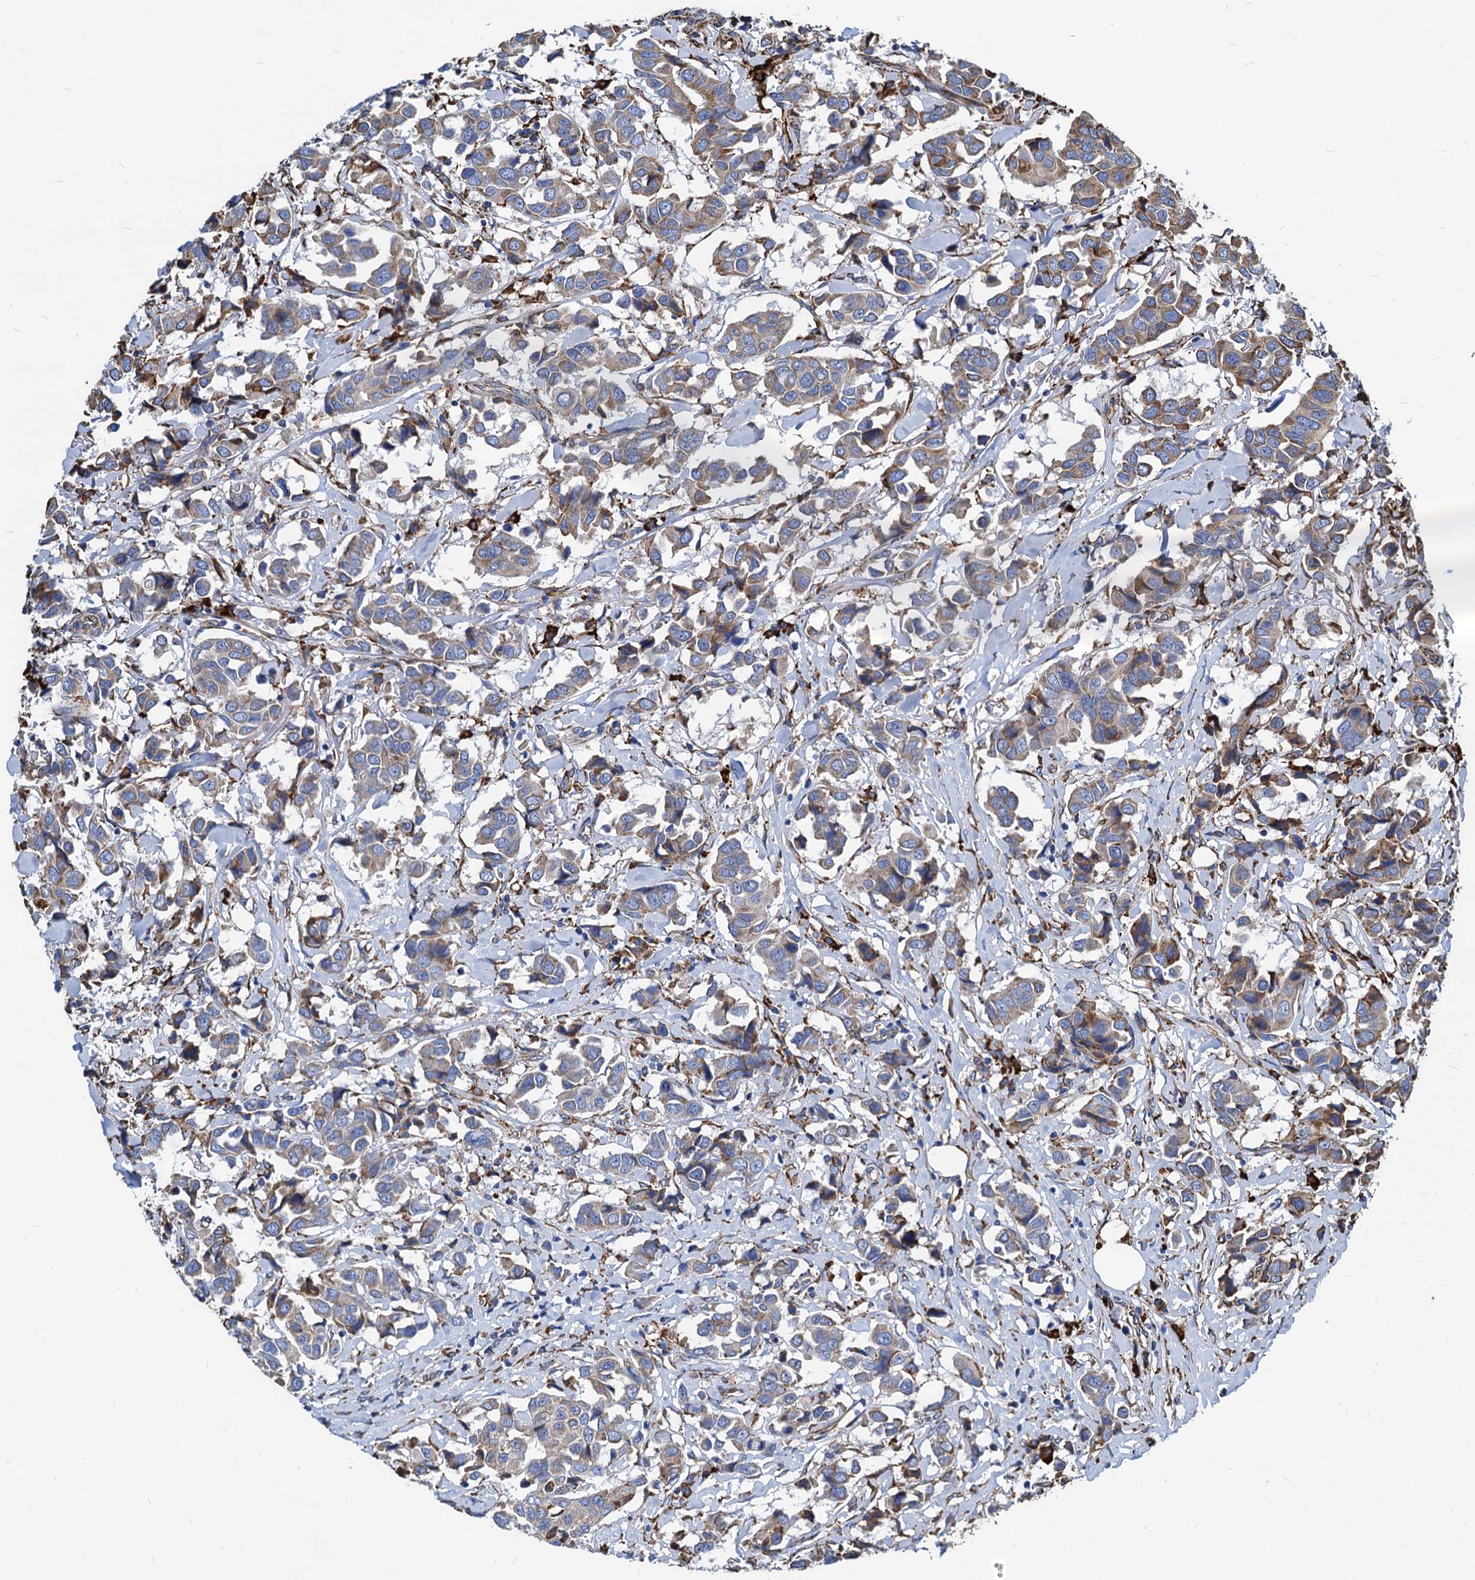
{"staining": {"intensity": "moderate", "quantity": "25%-75%", "location": "cytoplasmic/membranous"}, "tissue": "breast cancer", "cell_type": "Tumor cells", "image_type": "cancer", "snomed": [{"axis": "morphology", "description": "Duct carcinoma"}, {"axis": "topography", "description": "Breast"}], "caption": "Brown immunohistochemical staining in breast cancer (intraductal carcinoma) exhibits moderate cytoplasmic/membranous staining in about 25%-75% of tumor cells.", "gene": "HSPA5", "patient": {"sex": "female", "age": 80}}